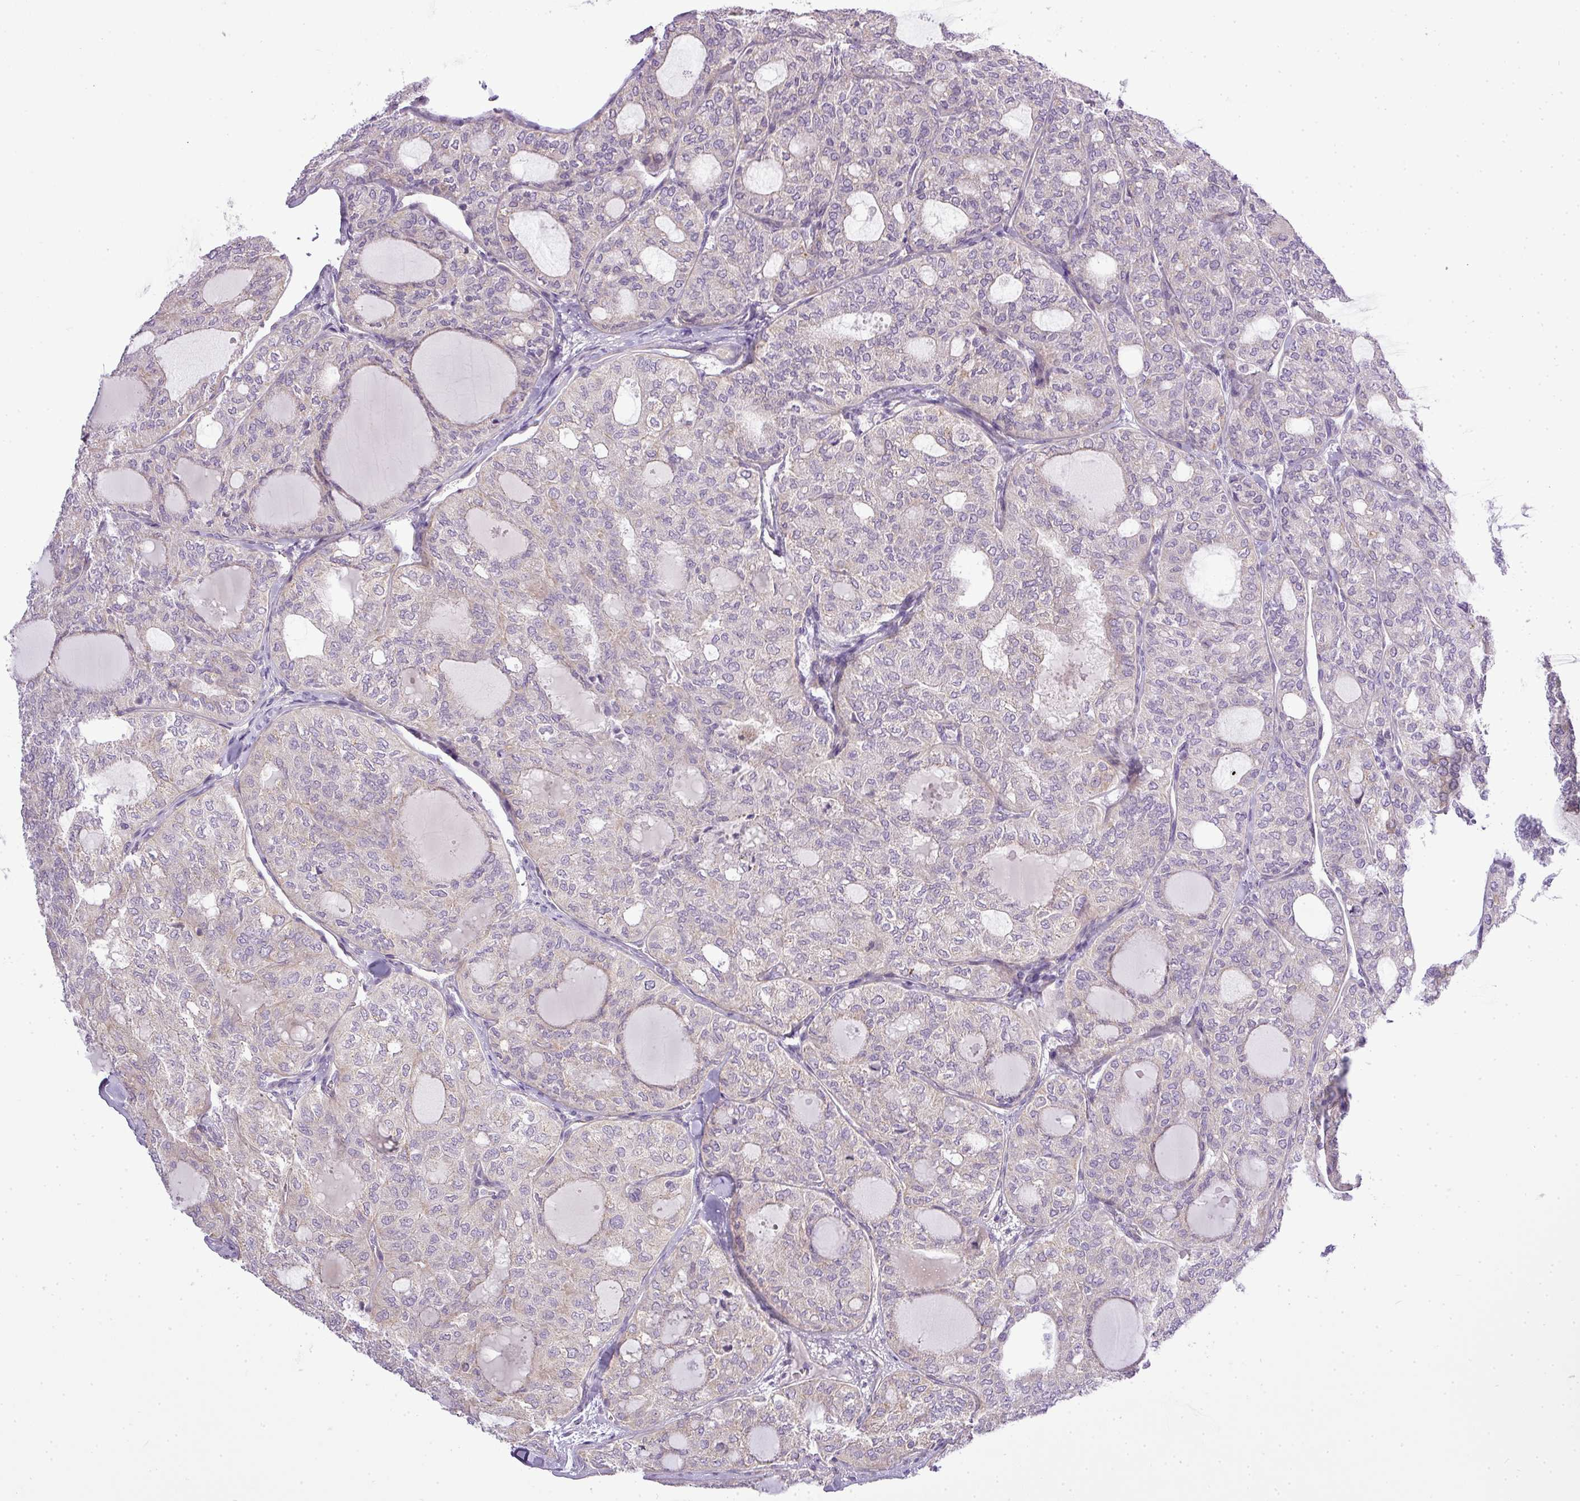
{"staining": {"intensity": "negative", "quantity": "none", "location": "none"}, "tissue": "thyroid cancer", "cell_type": "Tumor cells", "image_type": "cancer", "snomed": [{"axis": "morphology", "description": "Follicular adenoma carcinoma, NOS"}, {"axis": "topography", "description": "Thyroid gland"}], "caption": "Human thyroid cancer stained for a protein using IHC displays no staining in tumor cells.", "gene": "ZDHHC1", "patient": {"sex": "male", "age": 75}}